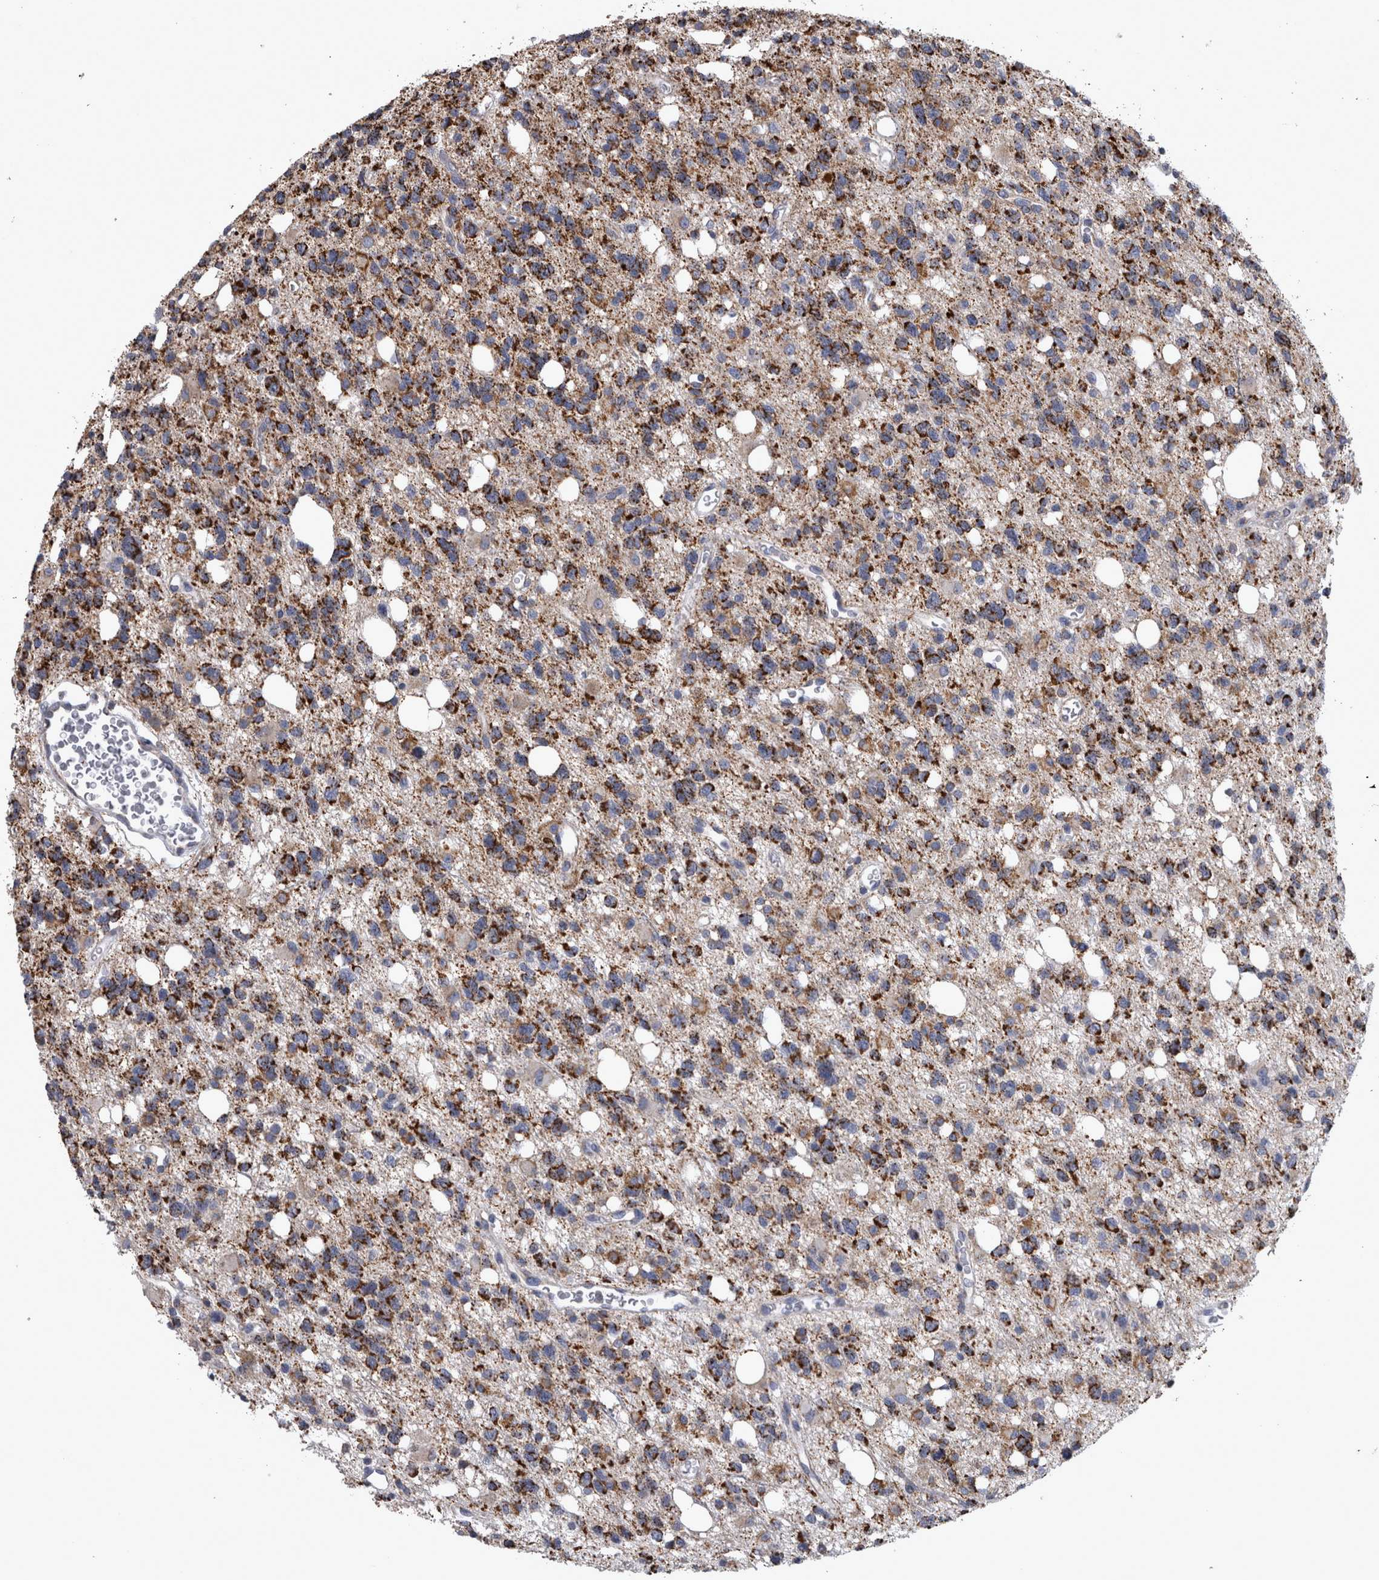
{"staining": {"intensity": "strong", "quantity": ">75%", "location": "cytoplasmic/membranous"}, "tissue": "glioma", "cell_type": "Tumor cells", "image_type": "cancer", "snomed": [{"axis": "morphology", "description": "Glioma, malignant, High grade"}, {"axis": "topography", "description": "Brain"}], "caption": "Immunohistochemical staining of glioma demonstrates high levels of strong cytoplasmic/membranous positivity in about >75% of tumor cells. Nuclei are stained in blue.", "gene": "MDH2", "patient": {"sex": "female", "age": 62}}